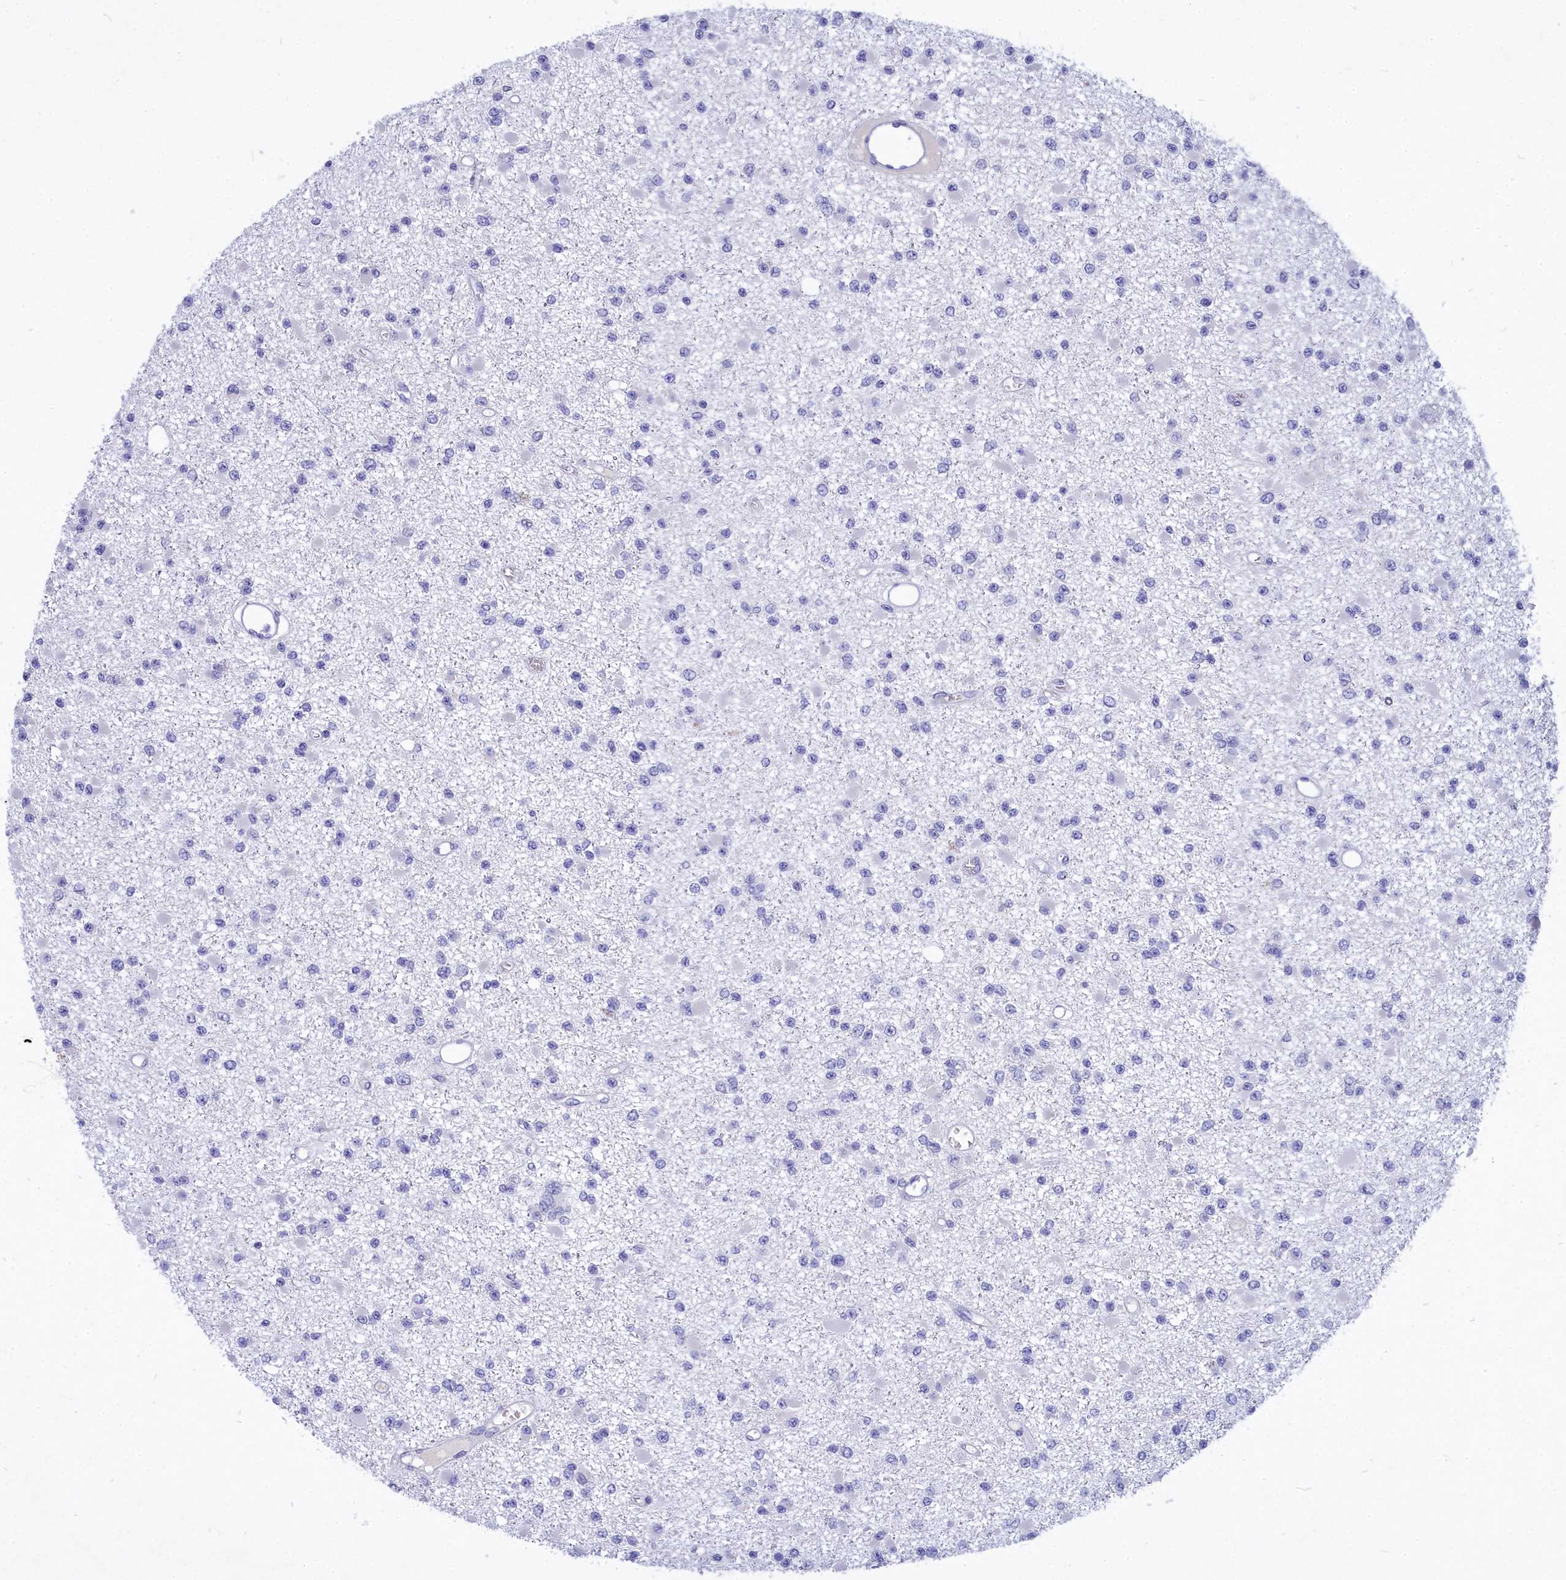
{"staining": {"intensity": "negative", "quantity": "none", "location": "none"}, "tissue": "glioma", "cell_type": "Tumor cells", "image_type": "cancer", "snomed": [{"axis": "morphology", "description": "Glioma, malignant, Low grade"}, {"axis": "topography", "description": "Brain"}], "caption": "Tumor cells show no significant expression in malignant low-grade glioma. (Brightfield microscopy of DAB (3,3'-diaminobenzidine) immunohistochemistry (IHC) at high magnification).", "gene": "DEFB119", "patient": {"sex": "female", "age": 22}}